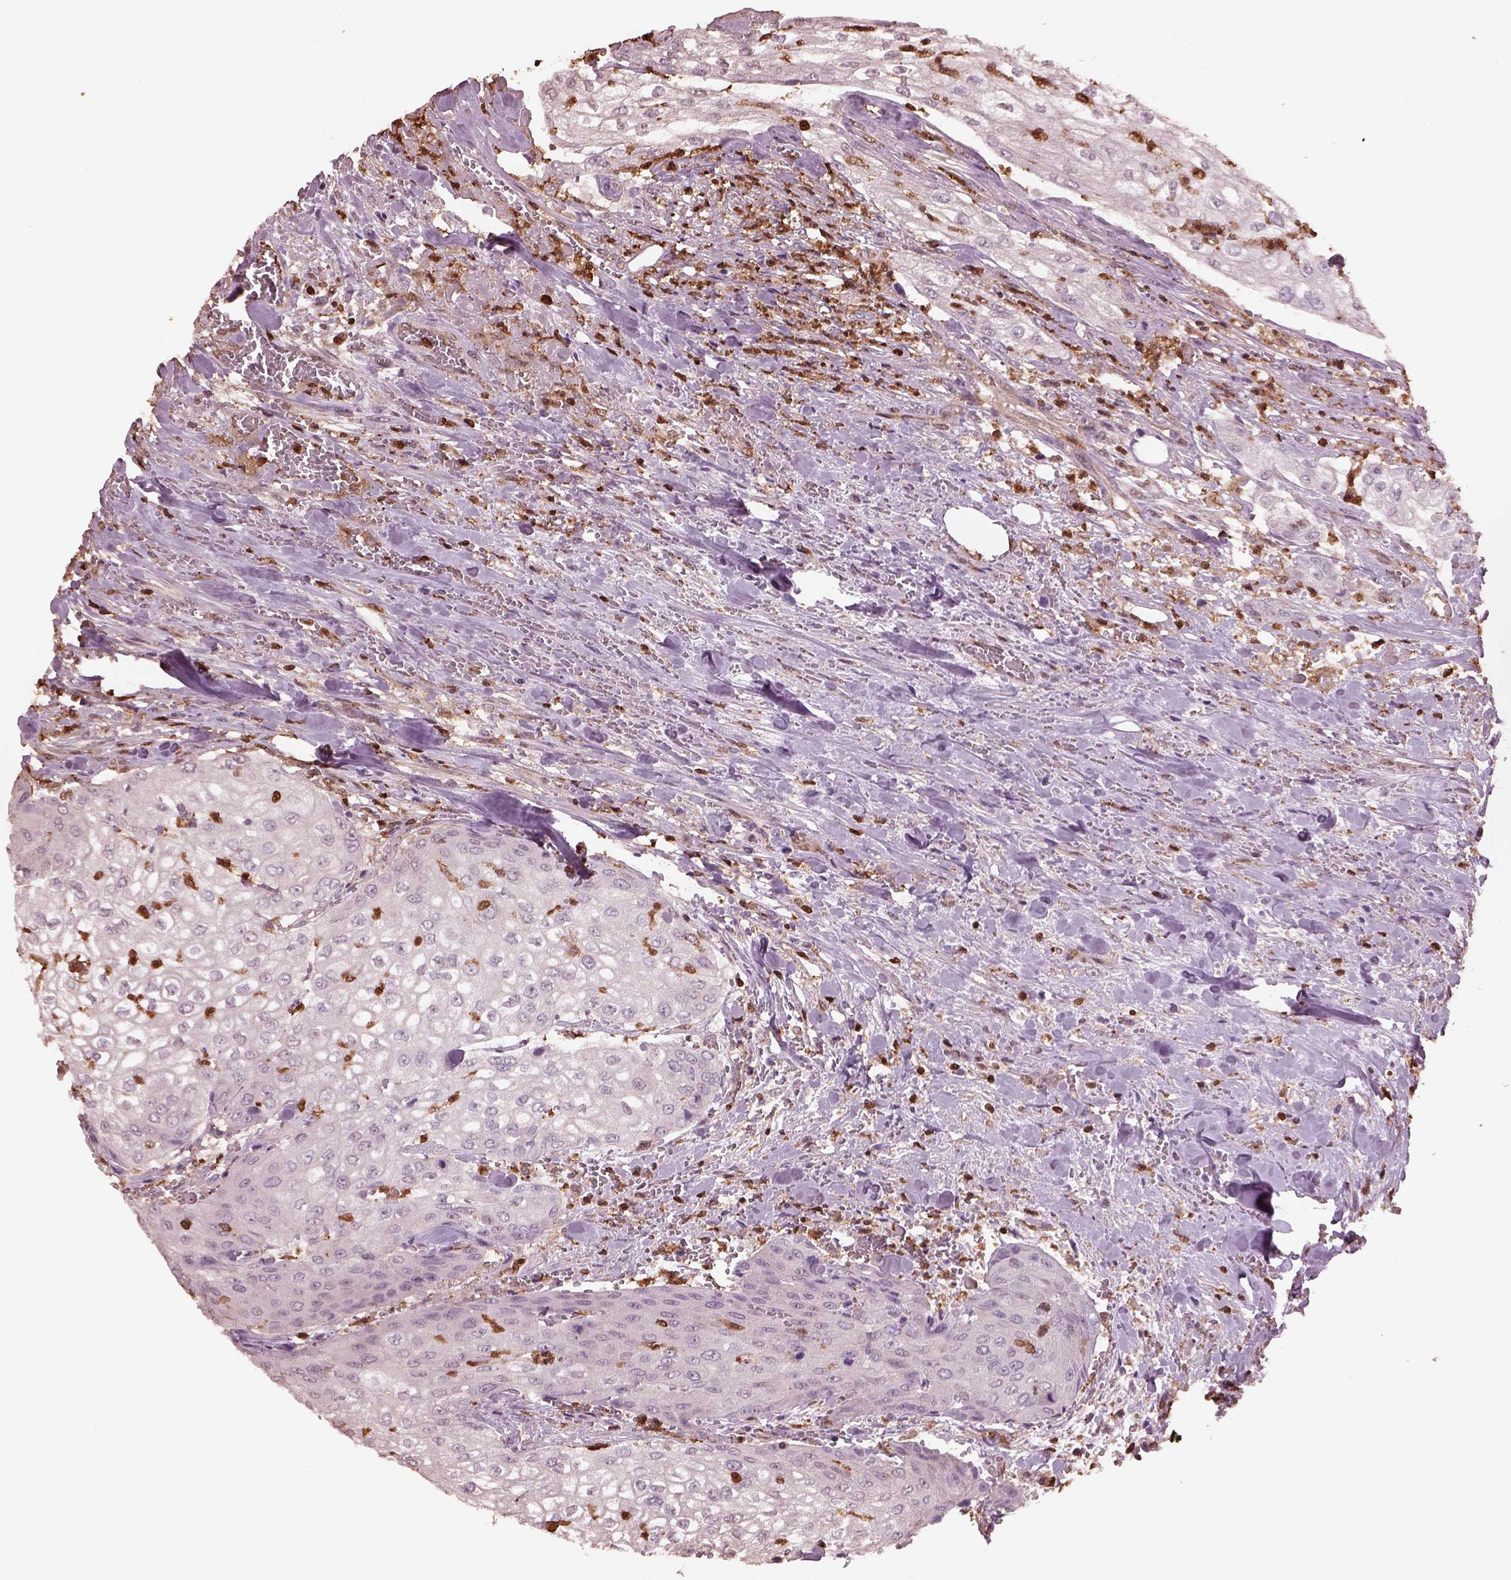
{"staining": {"intensity": "negative", "quantity": "none", "location": "none"}, "tissue": "urothelial cancer", "cell_type": "Tumor cells", "image_type": "cancer", "snomed": [{"axis": "morphology", "description": "Urothelial carcinoma, High grade"}, {"axis": "topography", "description": "Urinary bladder"}], "caption": "Tumor cells are negative for protein expression in human urothelial cancer. (Brightfield microscopy of DAB IHC at high magnification).", "gene": "IL31RA", "patient": {"sex": "male", "age": 62}}